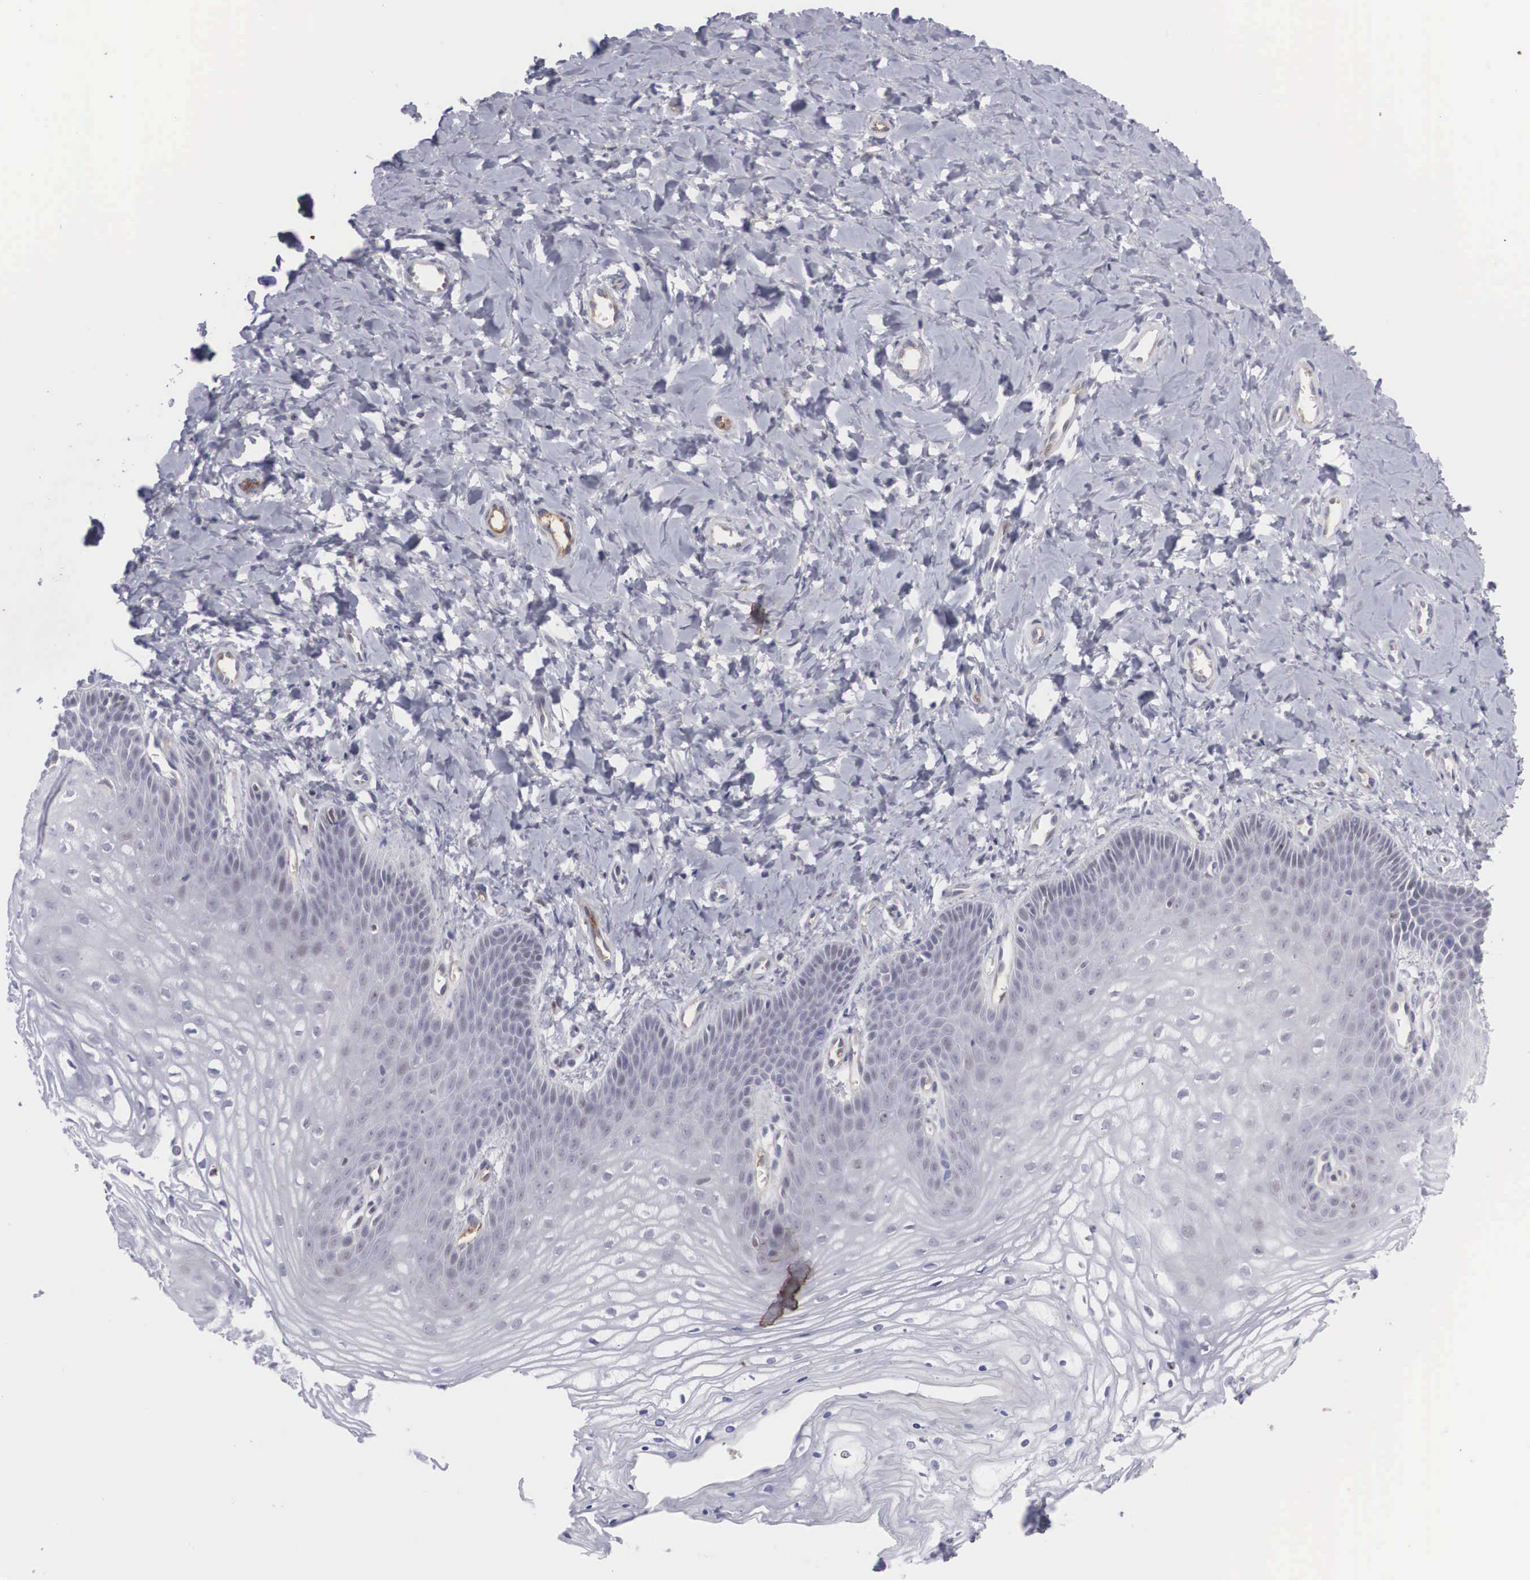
{"staining": {"intensity": "weak", "quantity": "<25%", "location": "nuclear"}, "tissue": "vagina", "cell_type": "Squamous epithelial cells", "image_type": "normal", "snomed": [{"axis": "morphology", "description": "Normal tissue, NOS"}, {"axis": "topography", "description": "Vagina"}], "caption": "Squamous epithelial cells are negative for protein expression in normal human vagina. (DAB (3,3'-diaminobenzidine) immunohistochemistry (IHC) with hematoxylin counter stain).", "gene": "RBPJ", "patient": {"sex": "female", "age": 68}}